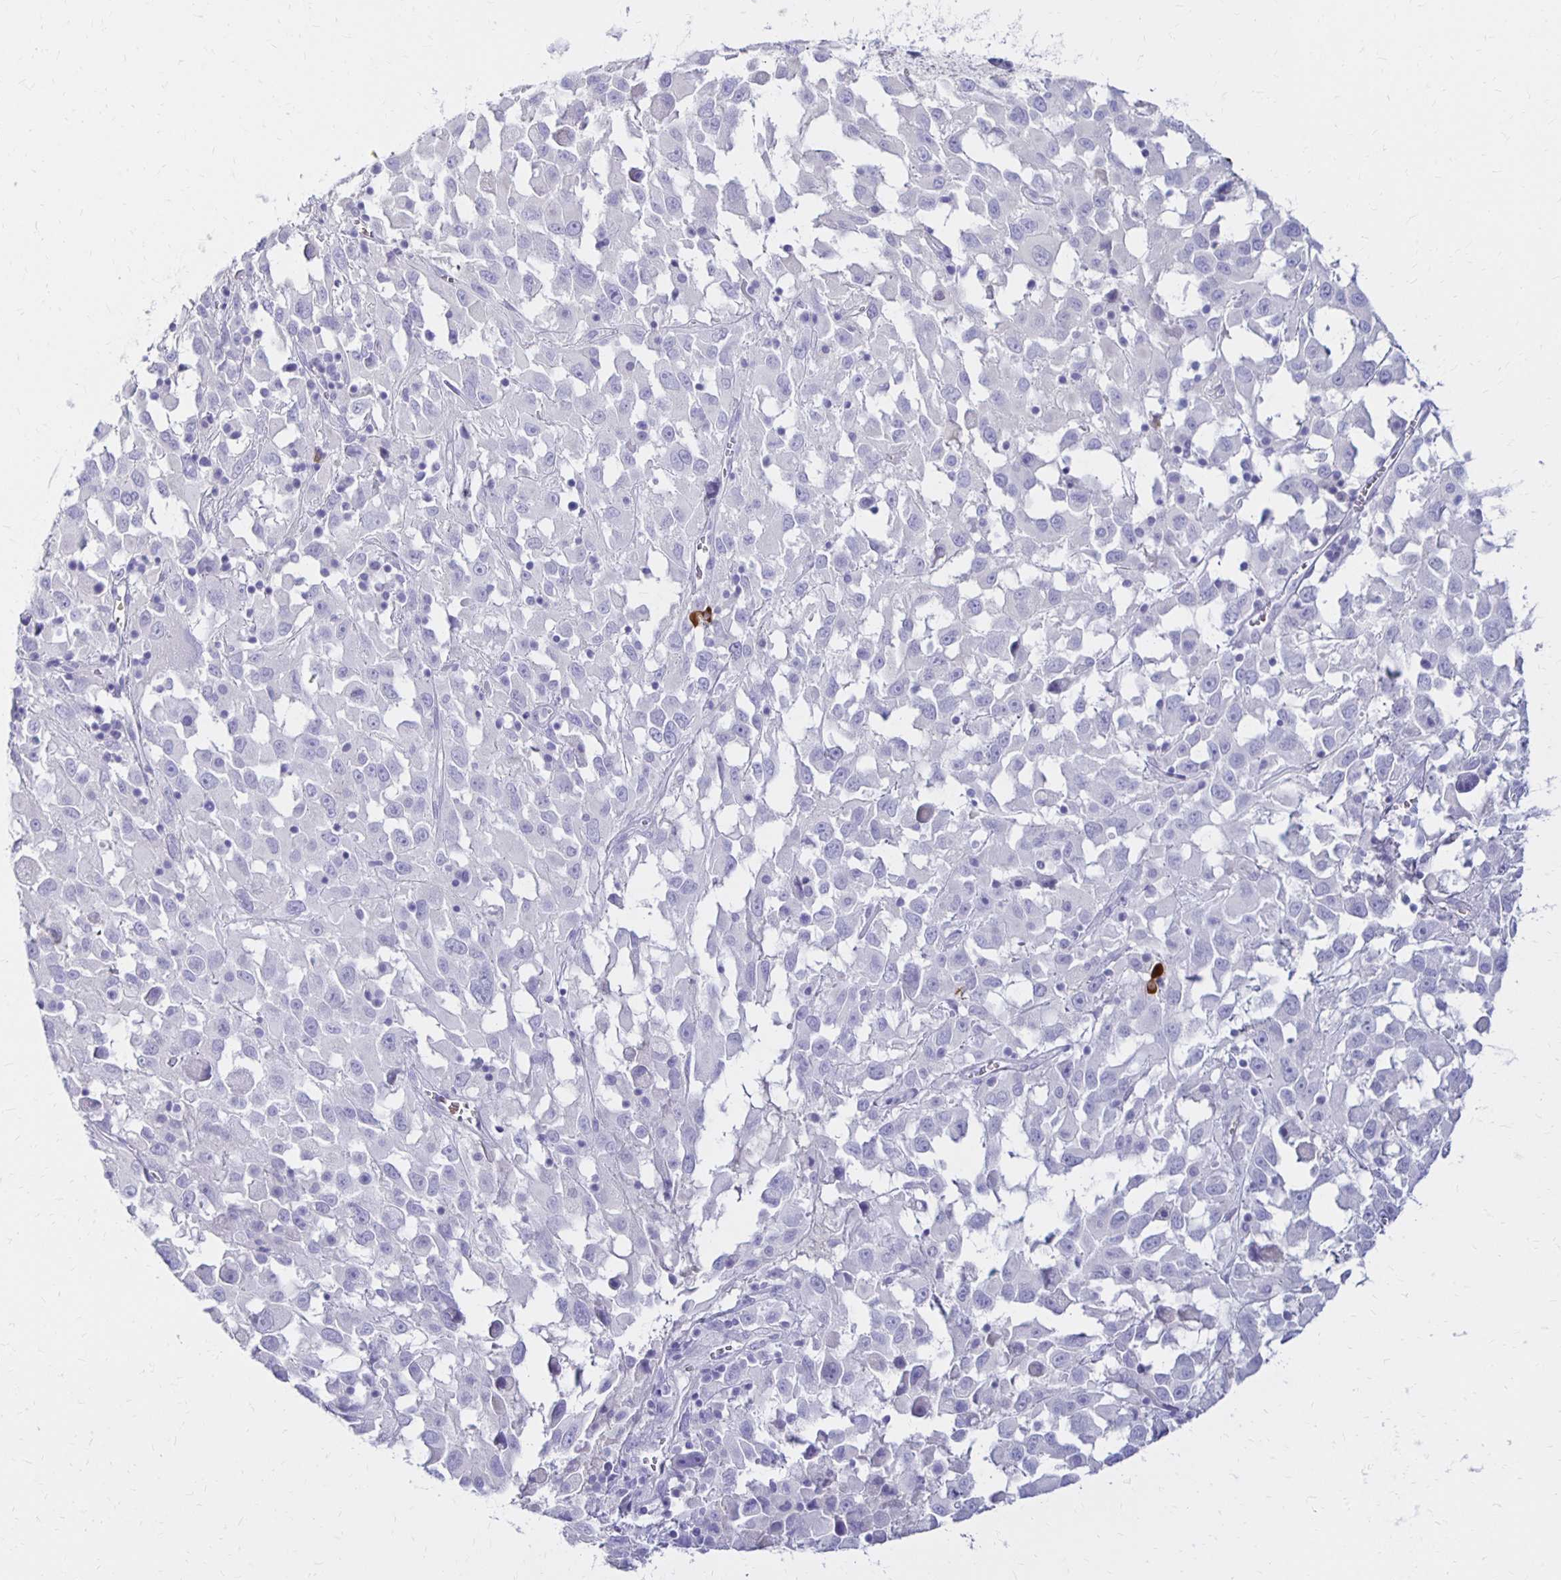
{"staining": {"intensity": "negative", "quantity": "none", "location": "none"}, "tissue": "melanoma", "cell_type": "Tumor cells", "image_type": "cancer", "snomed": [{"axis": "morphology", "description": "Malignant melanoma, Metastatic site"}, {"axis": "topography", "description": "Soft tissue"}], "caption": "An IHC histopathology image of malignant melanoma (metastatic site) is shown. There is no staining in tumor cells of malignant melanoma (metastatic site).", "gene": "FNTB", "patient": {"sex": "male", "age": 50}}